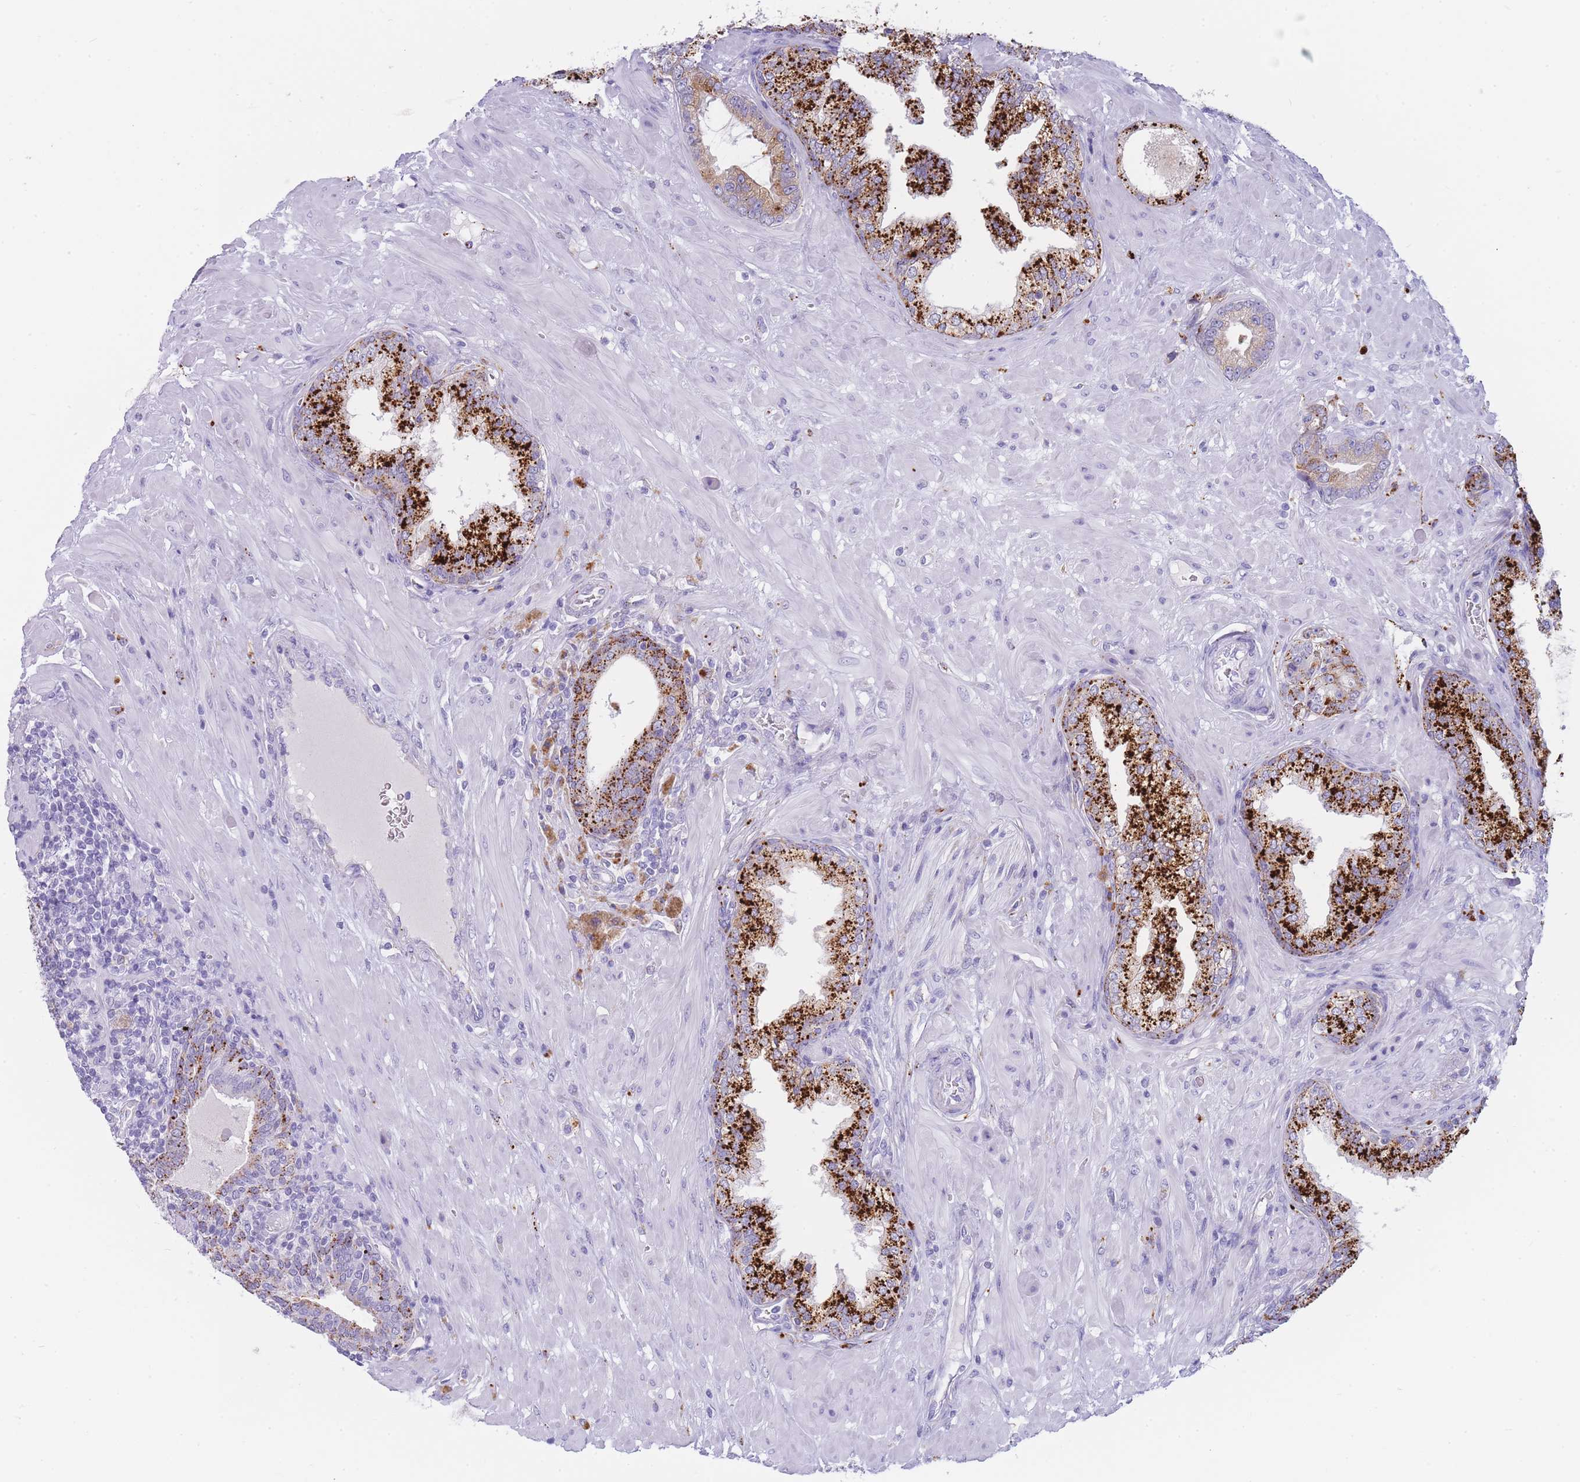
{"staining": {"intensity": "strong", "quantity": "25%-75%", "location": "cytoplasmic/membranous"}, "tissue": "prostate cancer", "cell_type": "Tumor cells", "image_type": "cancer", "snomed": [{"axis": "morphology", "description": "Adenocarcinoma, High grade"}, {"axis": "topography", "description": "Prostate"}], "caption": "DAB (3,3'-diaminobenzidine) immunohistochemical staining of human prostate adenocarcinoma (high-grade) shows strong cytoplasmic/membranous protein positivity in approximately 25%-75% of tumor cells.", "gene": "GAA", "patient": {"sex": "male", "age": 55}}